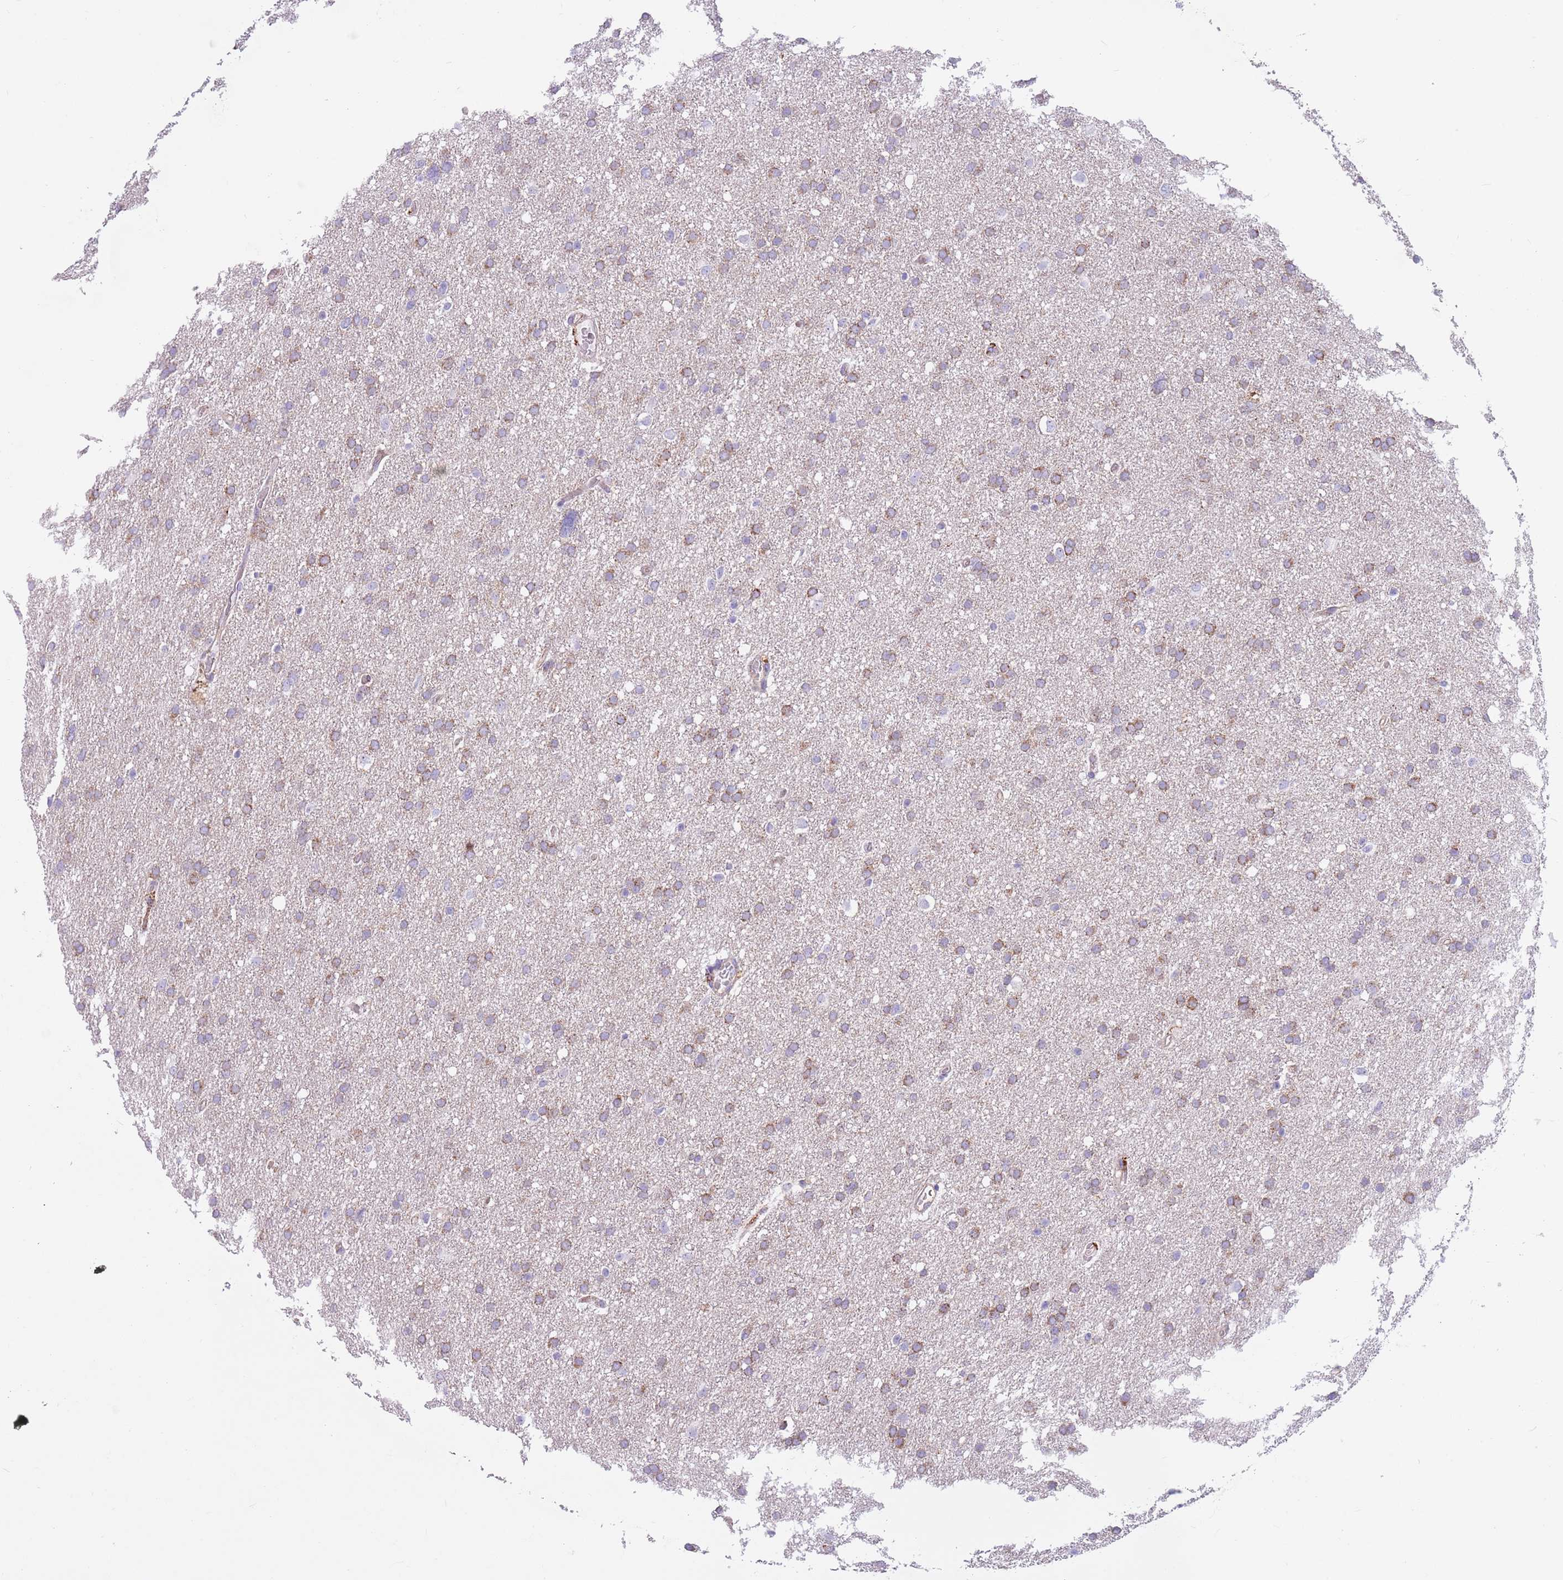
{"staining": {"intensity": "moderate", "quantity": ">75%", "location": "cytoplasmic/membranous"}, "tissue": "glioma", "cell_type": "Tumor cells", "image_type": "cancer", "snomed": [{"axis": "morphology", "description": "Glioma, malignant, High grade"}, {"axis": "topography", "description": "Cerebral cortex"}], "caption": "Malignant high-grade glioma stained with DAB (3,3'-diaminobenzidine) IHC displays medium levels of moderate cytoplasmic/membranous expression in about >75% of tumor cells. Nuclei are stained in blue.", "gene": "SNX6", "patient": {"sex": "female", "age": 36}}